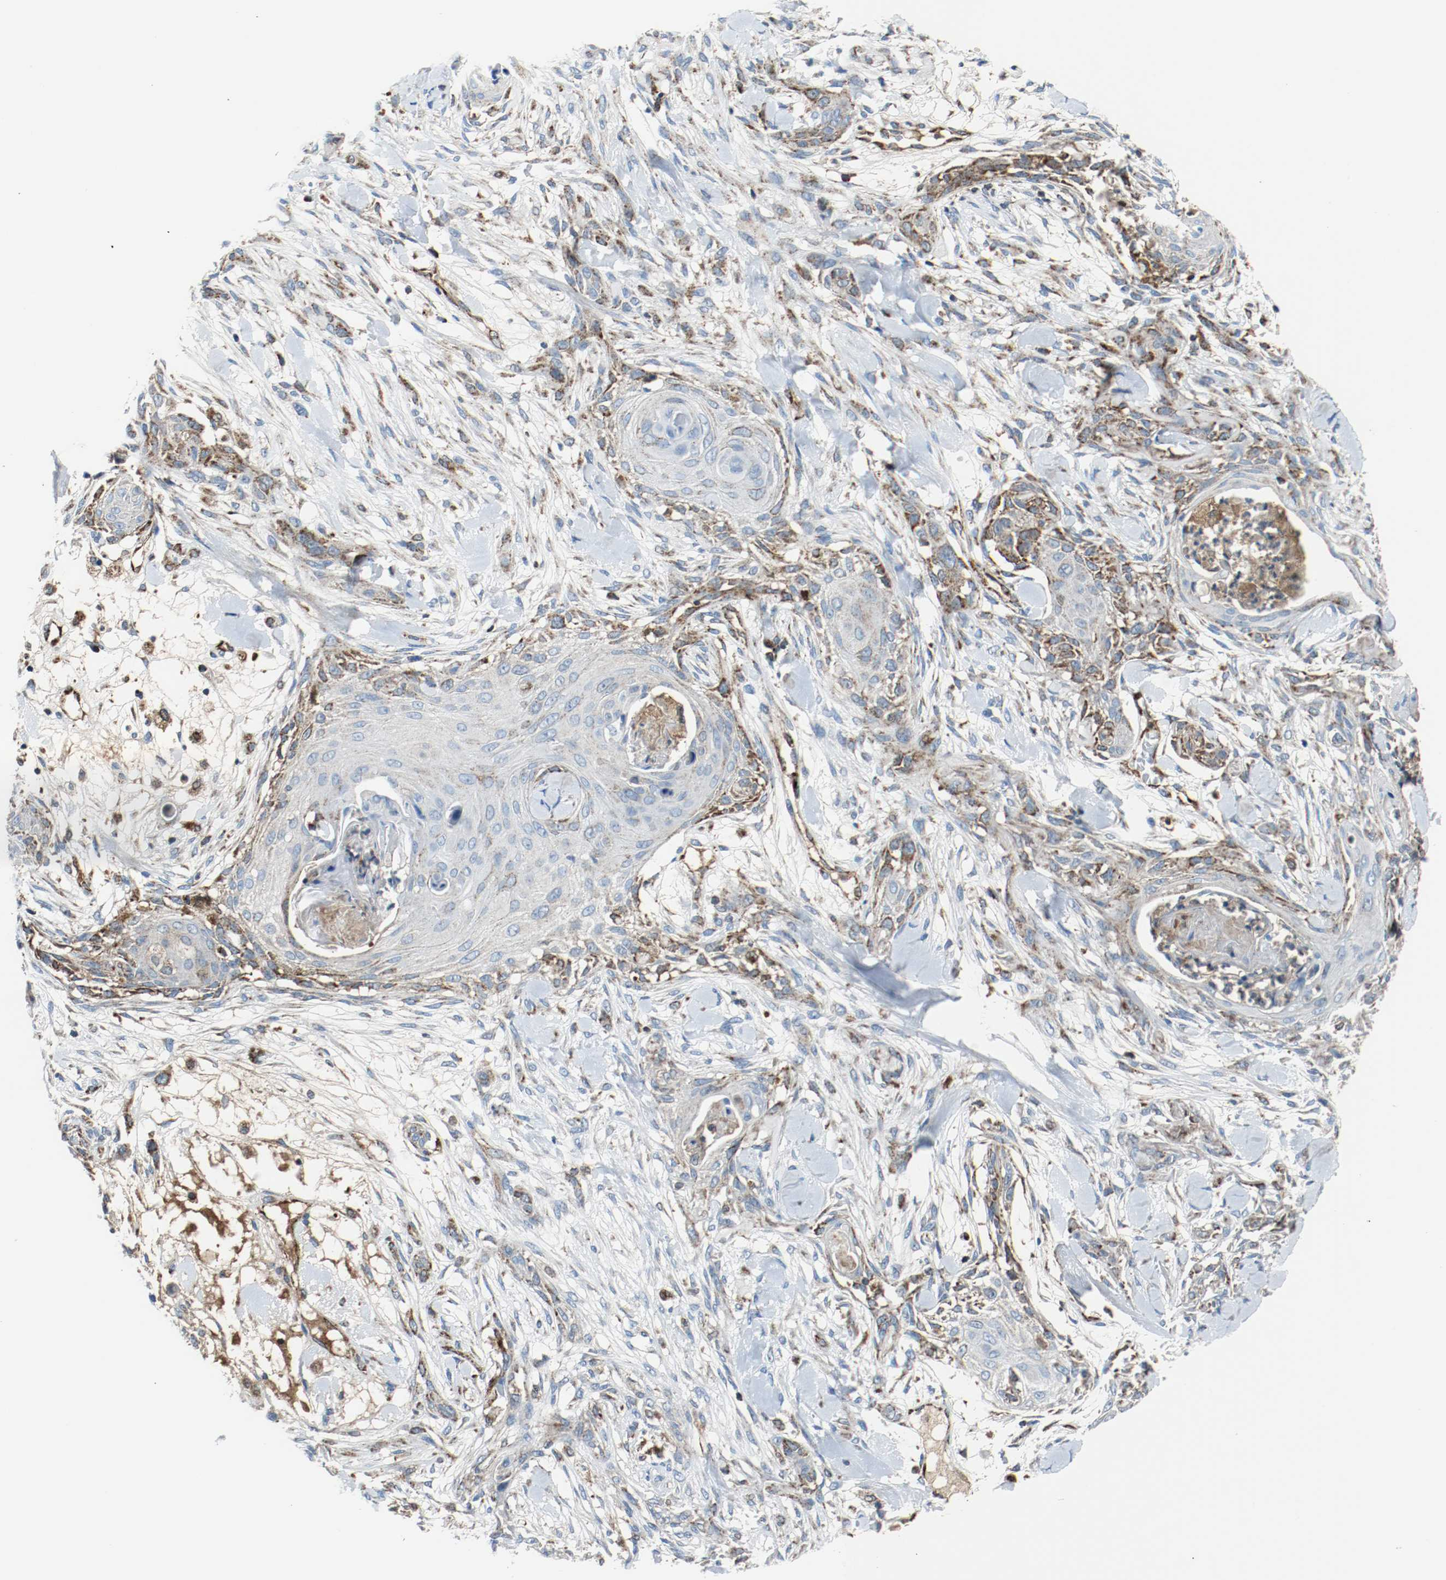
{"staining": {"intensity": "moderate", "quantity": "25%-75%", "location": "cytoplasmic/membranous"}, "tissue": "skin cancer", "cell_type": "Tumor cells", "image_type": "cancer", "snomed": [{"axis": "morphology", "description": "Squamous cell carcinoma, NOS"}, {"axis": "topography", "description": "Skin"}], "caption": "Human skin cancer (squamous cell carcinoma) stained for a protein (brown) displays moderate cytoplasmic/membranous positive expression in approximately 25%-75% of tumor cells.", "gene": "TXNRD1", "patient": {"sex": "female", "age": 59}}